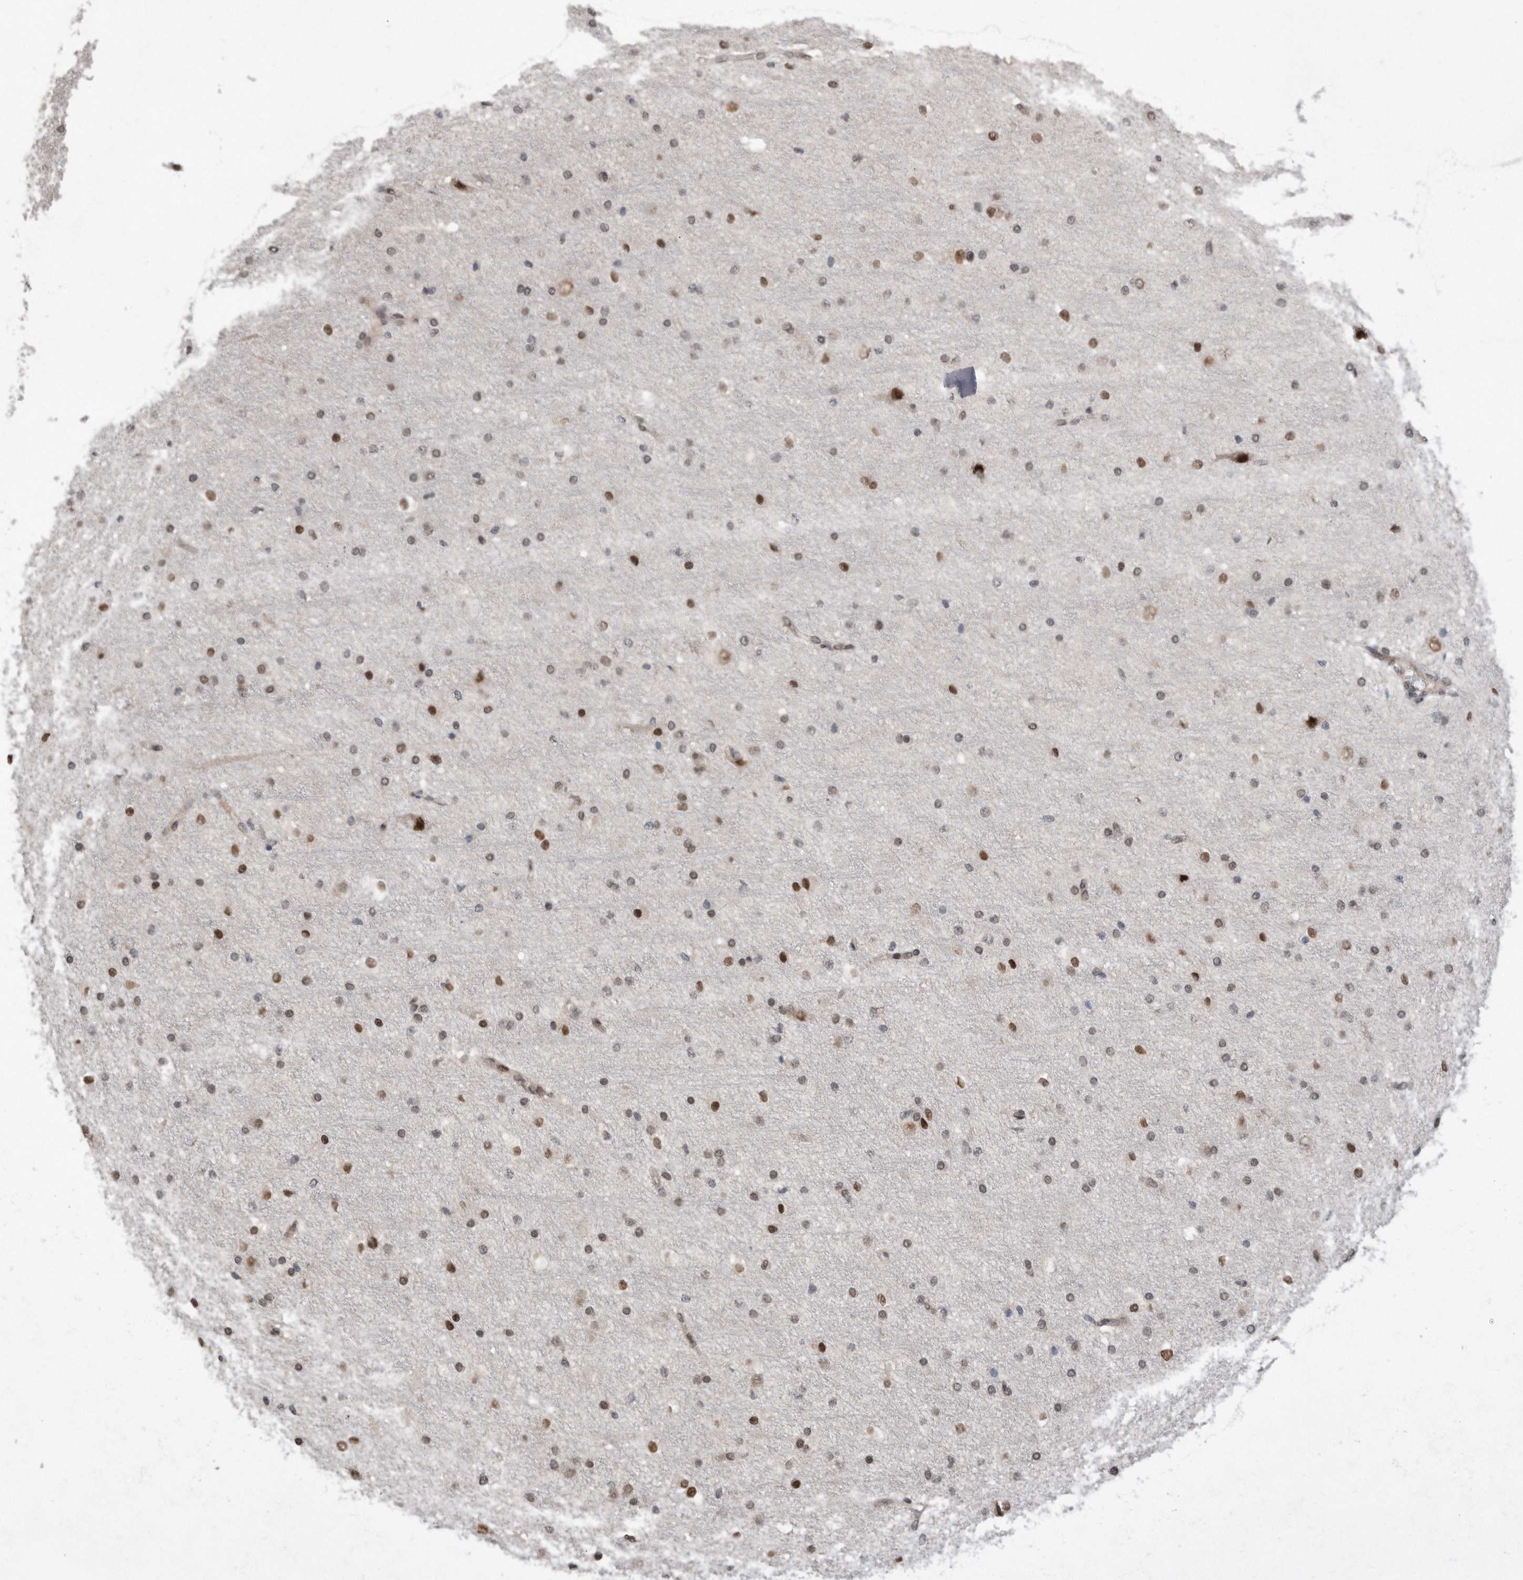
{"staining": {"intensity": "moderate", "quantity": "25%-75%", "location": "nuclear"}, "tissue": "cerebral cortex", "cell_type": "Endothelial cells", "image_type": "normal", "snomed": [{"axis": "morphology", "description": "Normal tissue, NOS"}, {"axis": "morphology", "description": "Developmental malformation"}, {"axis": "topography", "description": "Cerebral cortex"}], "caption": "Immunohistochemical staining of unremarkable cerebral cortex exhibits medium levels of moderate nuclear expression in about 25%-75% of endothelial cells.", "gene": "TDRD3", "patient": {"sex": "female", "age": 30}}